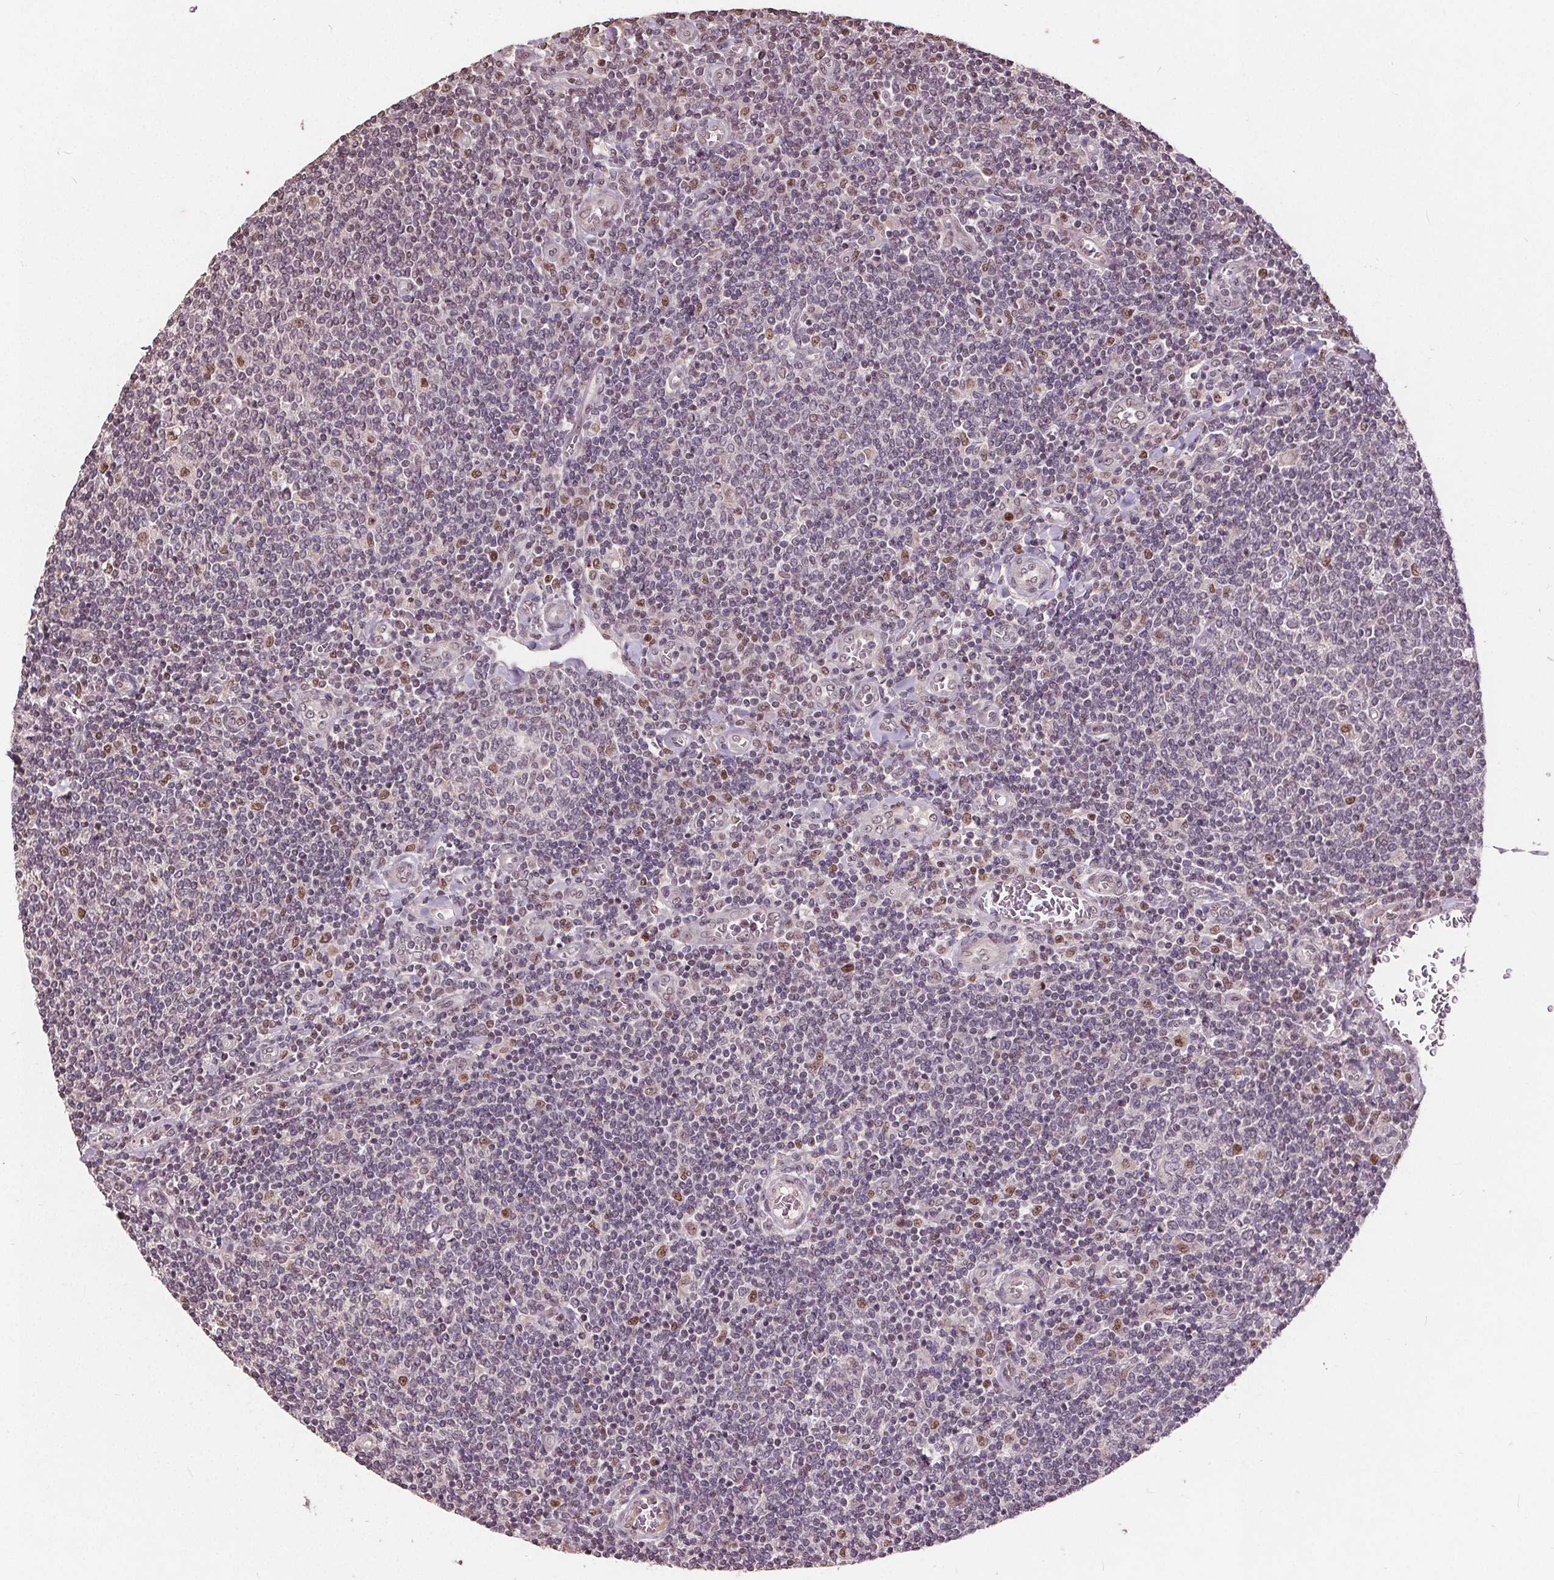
{"staining": {"intensity": "negative", "quantity": "none", "location": "none"}, "tissue": "lymphoma", "cell_type": "Tumor cells", "image_type": "cancer", "snomed": [{"axis": "morphology", "description": "Malignant lymphoma, non-Hodgkin's type, Low grade"}, {"axis": "topography", "description": "Lymph node"}], "caption": "The photomicrograph reveals no staining of tumor cells in lymphoma.", "gene": "DNMT3B", "patient": {"sex": "male", "age": 52}}